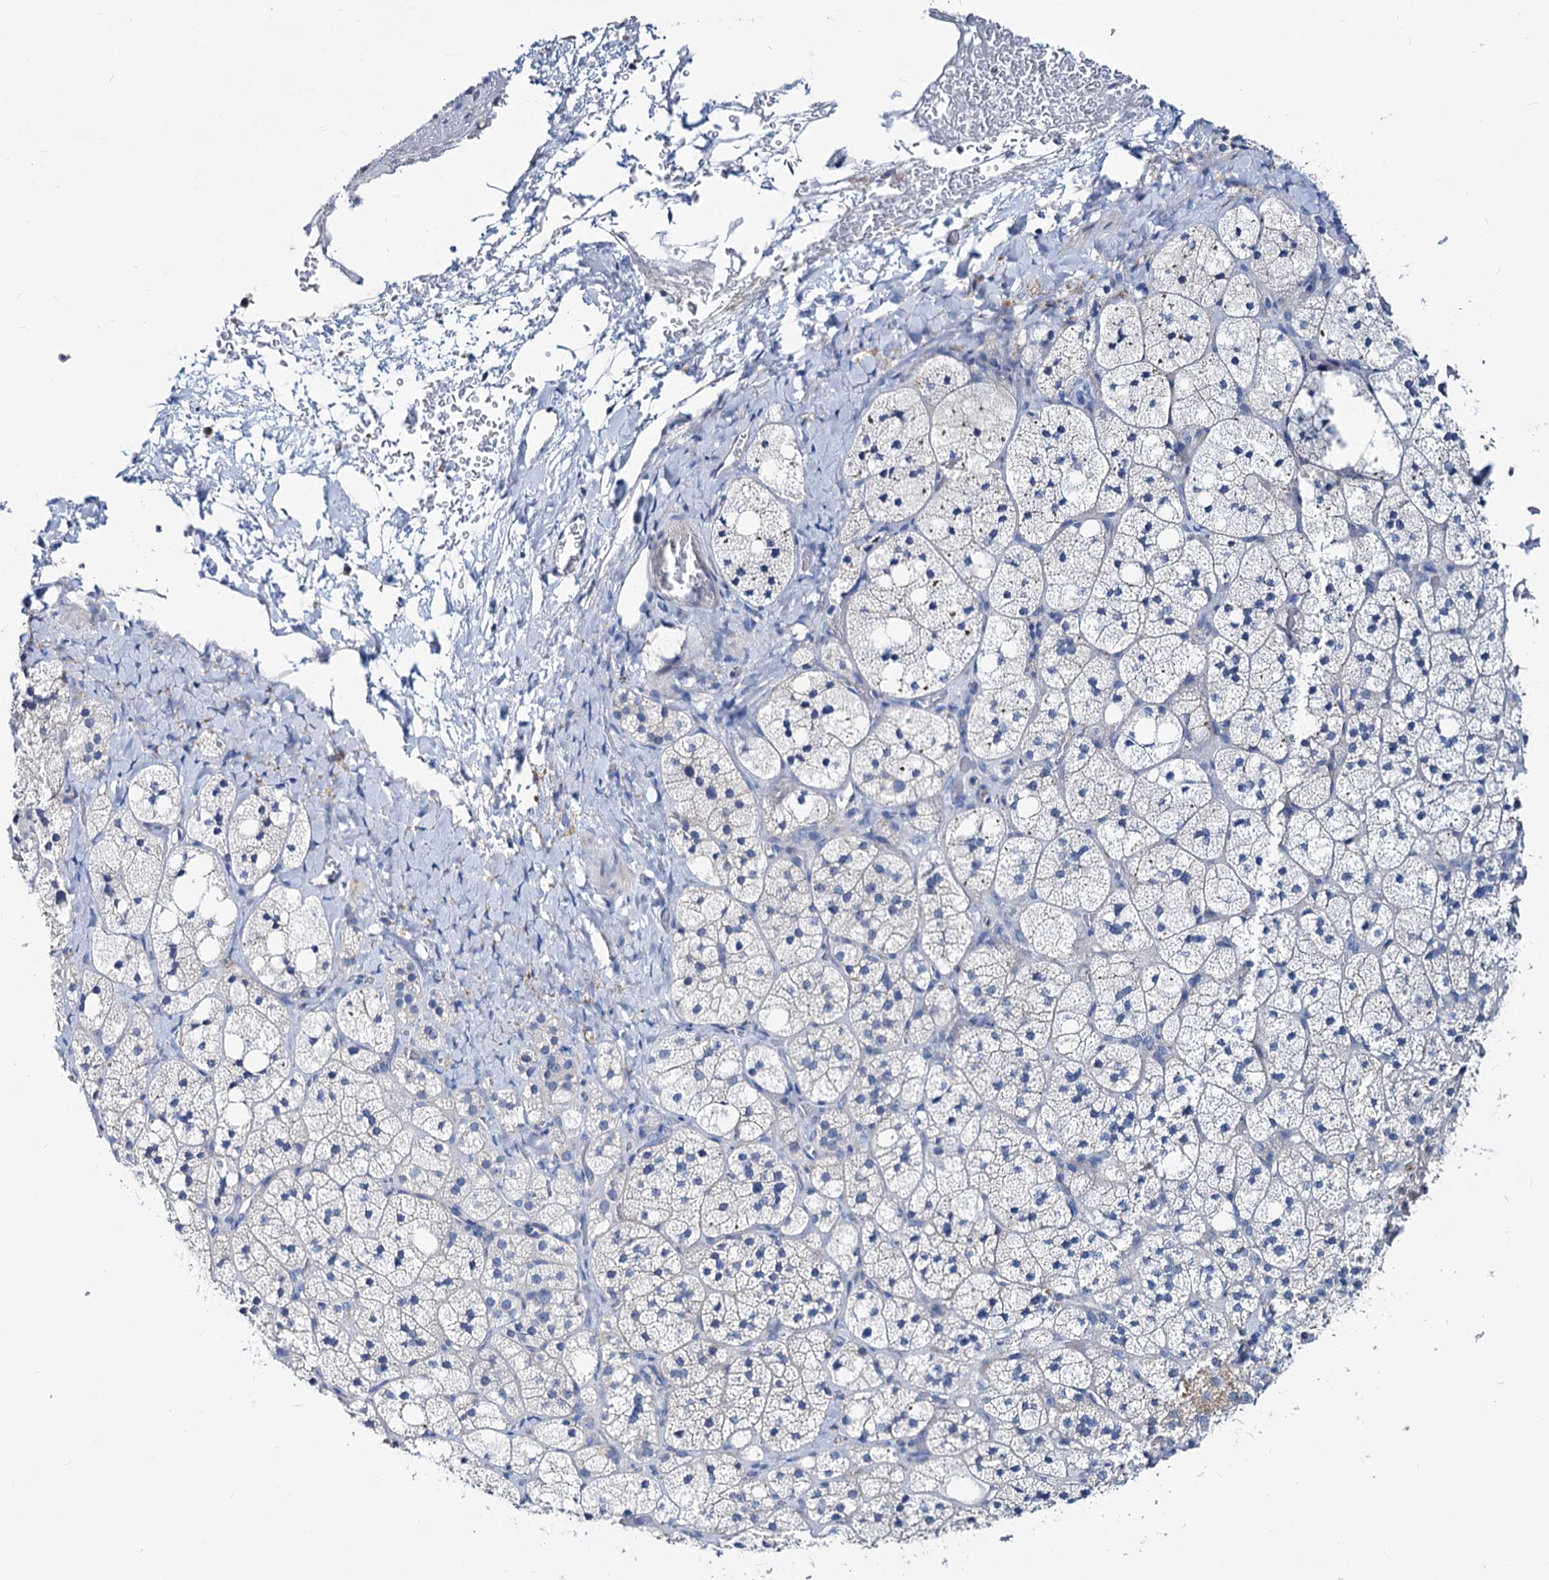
{"staining": {"intensity": "moderate", "quantity": "<25%", "location": "cytoplasmic/membranous"}, "tissue": "adrenal gland", "cell_type": "Glandular cells", "image_type": "normal", "snomed": [{"axis": "morphology", "description": "Normal tissue, NOS"}, {"axis": "topography", "description": "Adrenal gland"}], "caption": "IHC staining of normal adrenal gland, which exhibits low levels of moderate cytoplasmic/membranous expression in about <25% of glandular cells indicating moderate cytoplasmic/membranous protein staining. The staining was performed using DAB (3,3'-diaminobenzidine) (brown) for protein detection and nuclei were counterstained in hematoxylin (blue).", "gene": "DYDC2", "patient": {"sex": "male", "age": 61}}